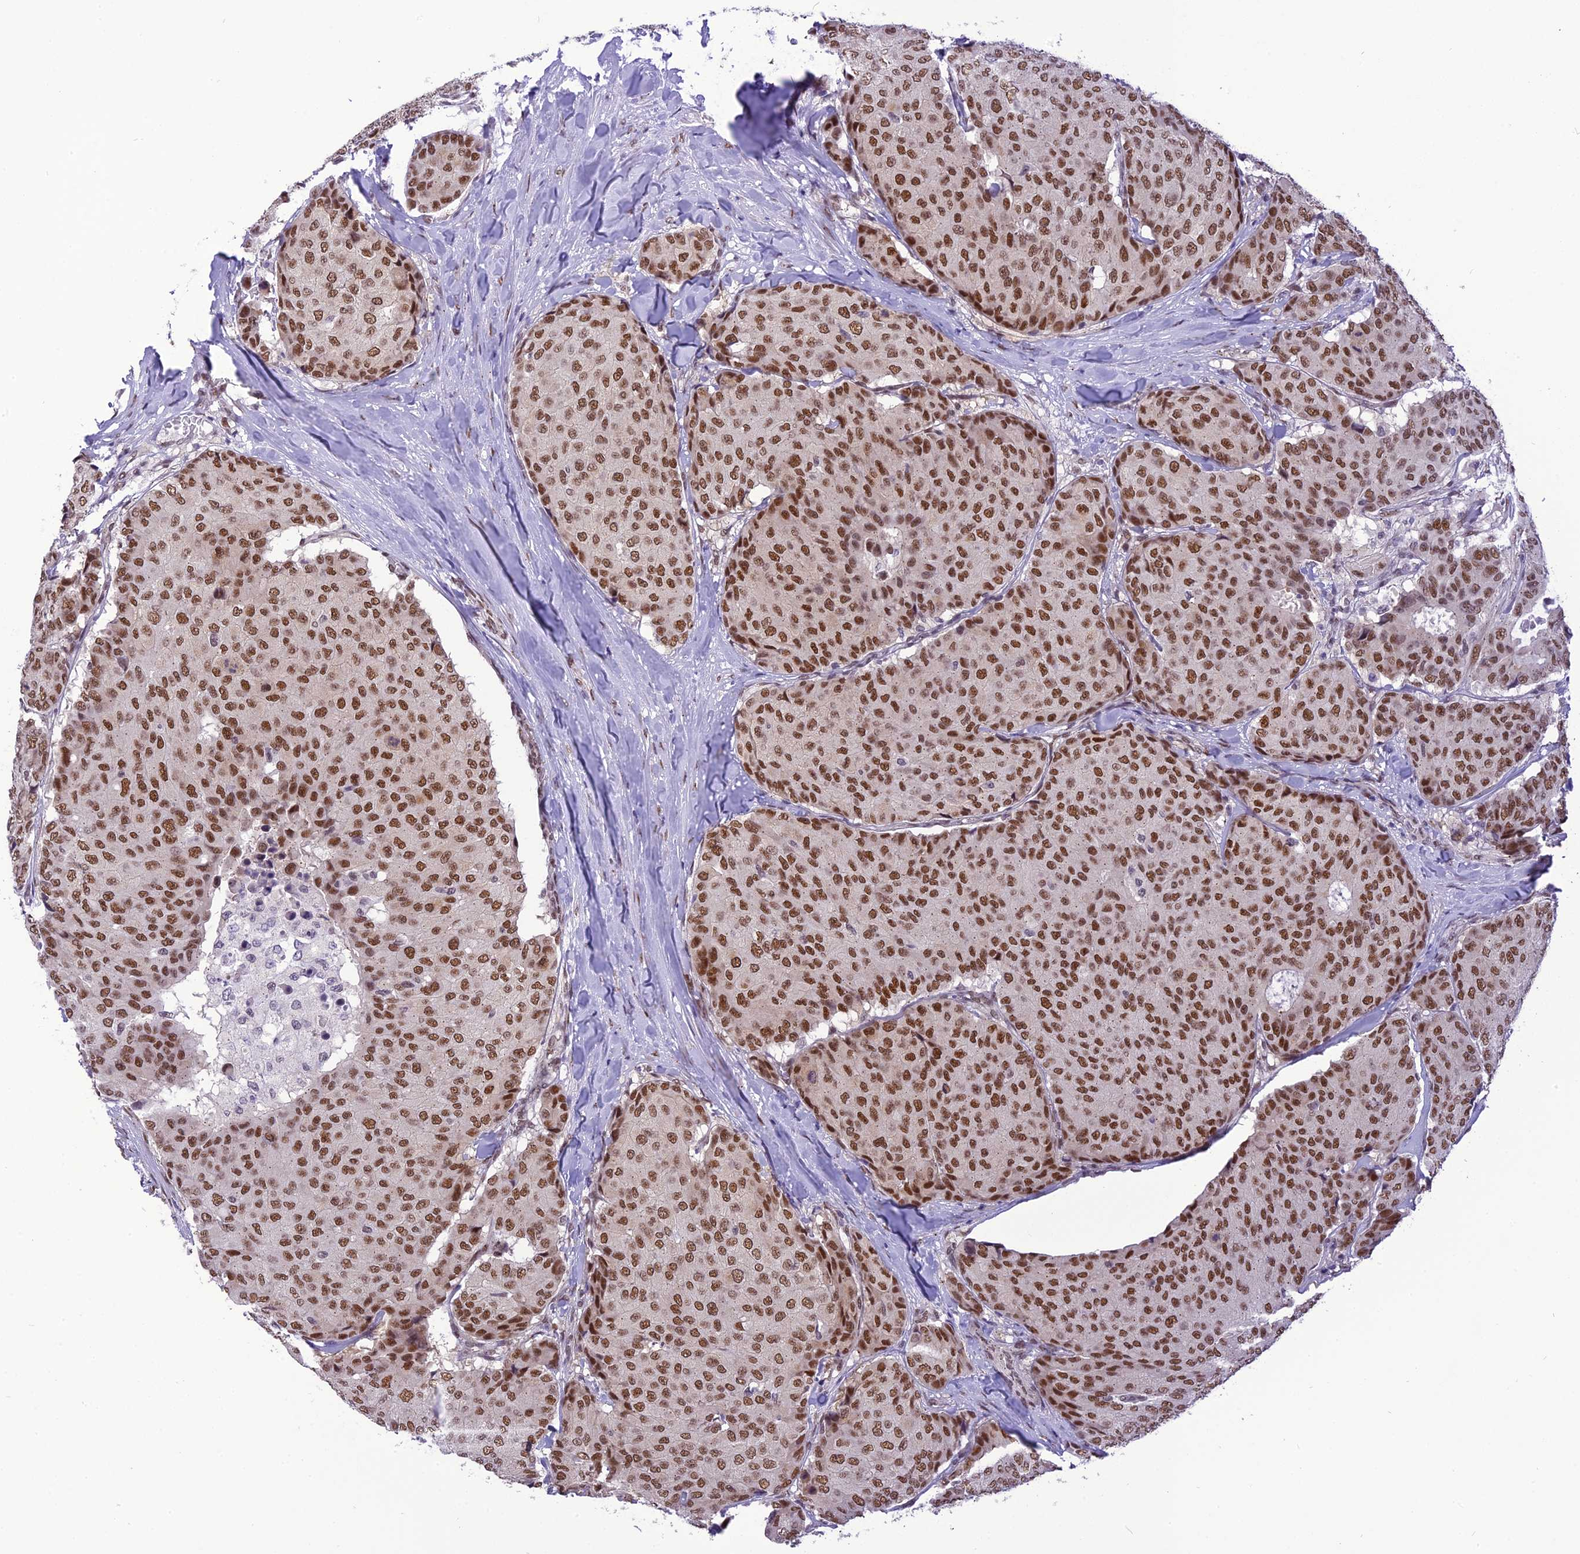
{"staining": {"intensity": "moderate", "quantity": ">75%", "location": "nuclear"}, "tissue": "breast cancer", "cell_type": "Tumor cells", "image_type": "cancer", "snomed": [{"axis": "morphology", "description": "Duct carcinoma"}, {"axis": "topography", "description": "Breast"}], "caption": "This image reveals immunohistochemistry (IHC) staining of breast cancer (intraductal carcinoma), with medium moderate nuclear expression in approximately >75% of tumor cells.", "gene": "IRF2BP1", "patient": {"sex": "female", "age": 75}}